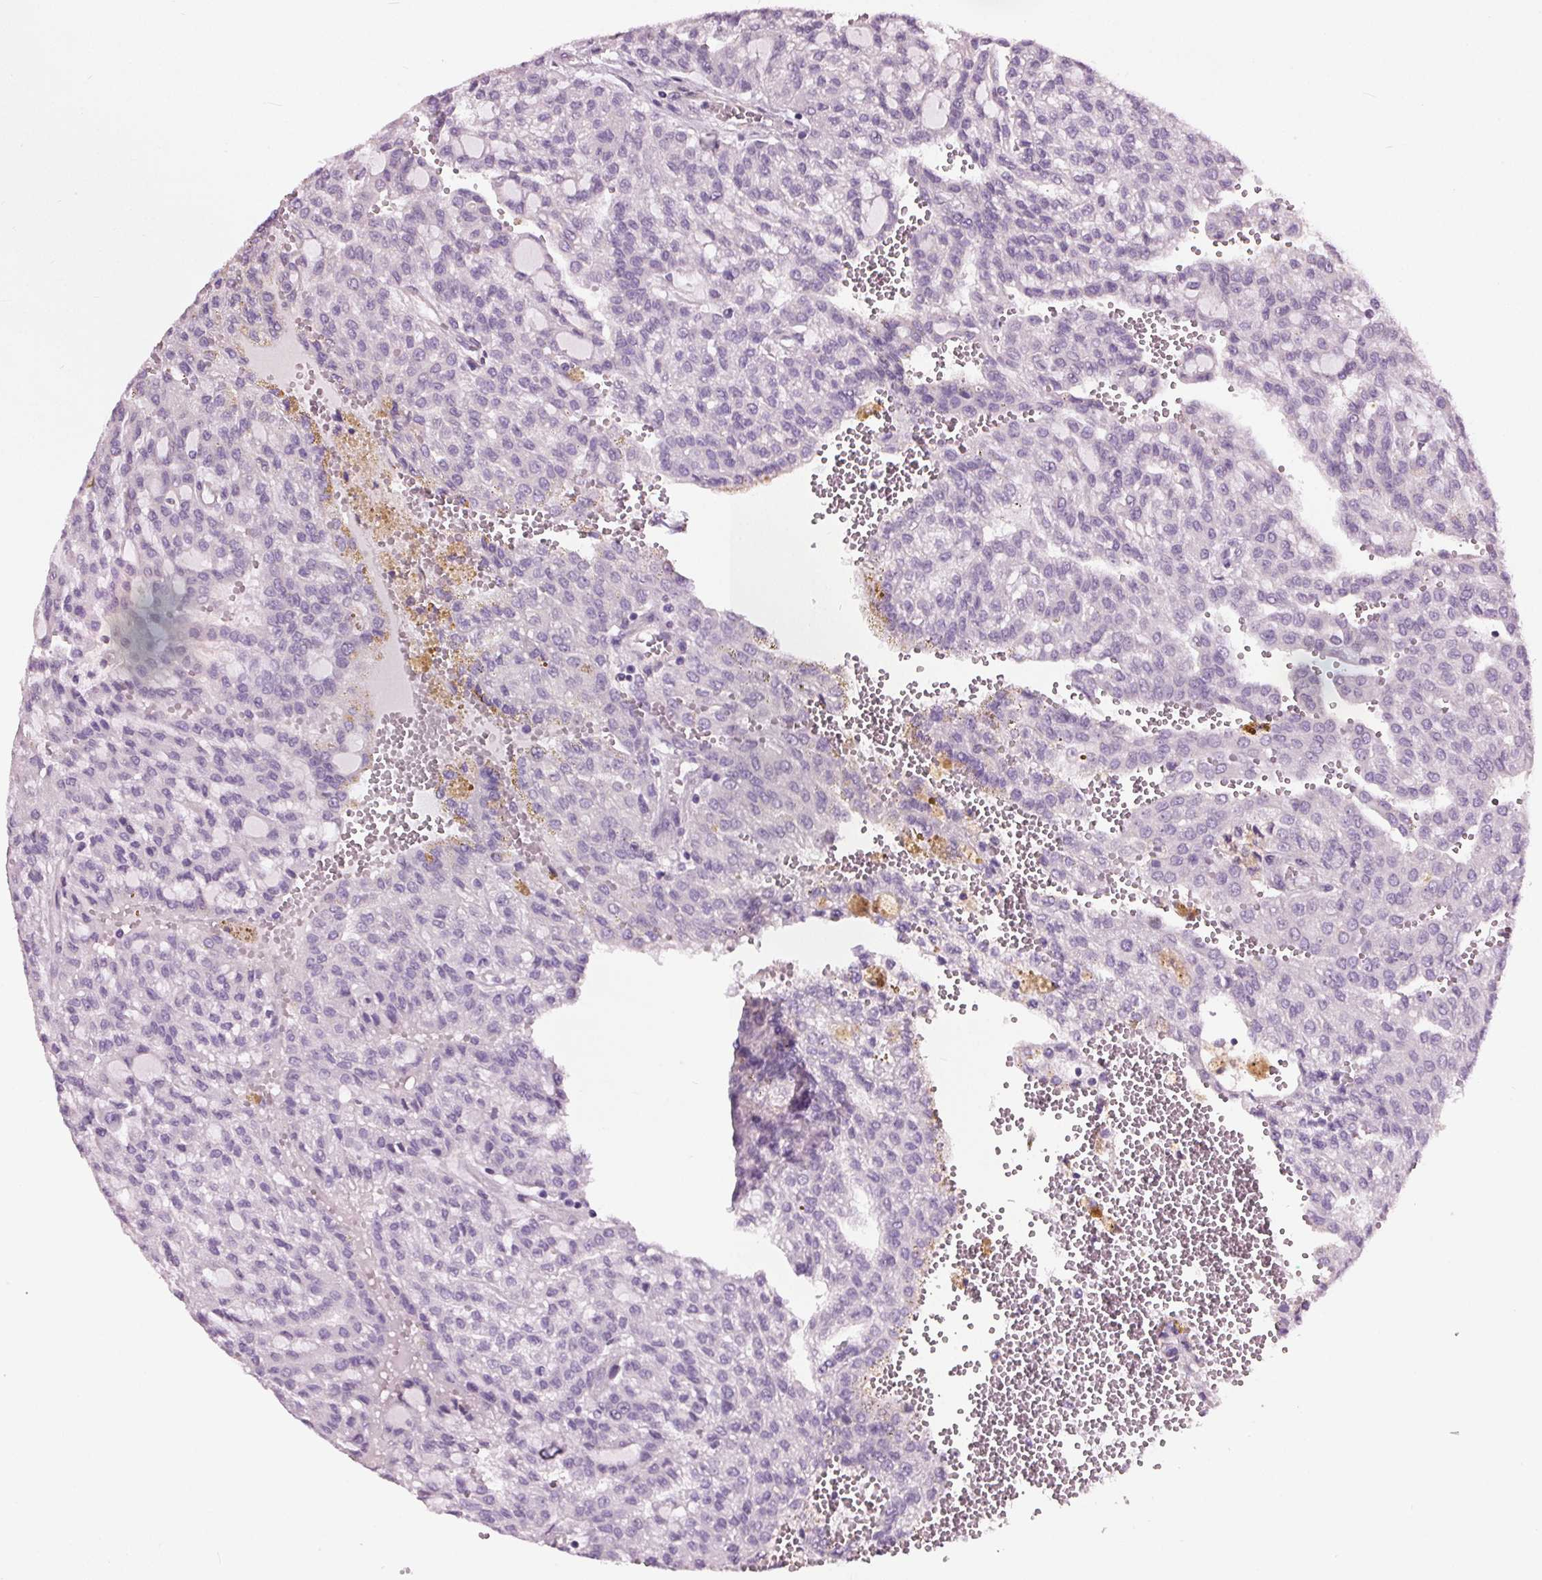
{"staining": {"intensity": "negative", "quantity": "none", "location": "none"}, "tissue": "renal cancer", "cell_type": "Tumor cells", "image_type": "cancer", "snomed": [{"axis": "morphology", "description": "Adenocarcinoma, NOS"}, {"axis": "topography", "description": "Kidney"}], "caption": "Immunohistochemistry (IHC) image of renal adenocarcinoma stained for a protein (brown), which demonstrates no expression in tumor cells. (DAB immunohistochemistry (IHC) with hematoxylin counter stain).", "gene": "RASA1", "patient": {"sex": "male", "age": 63}}